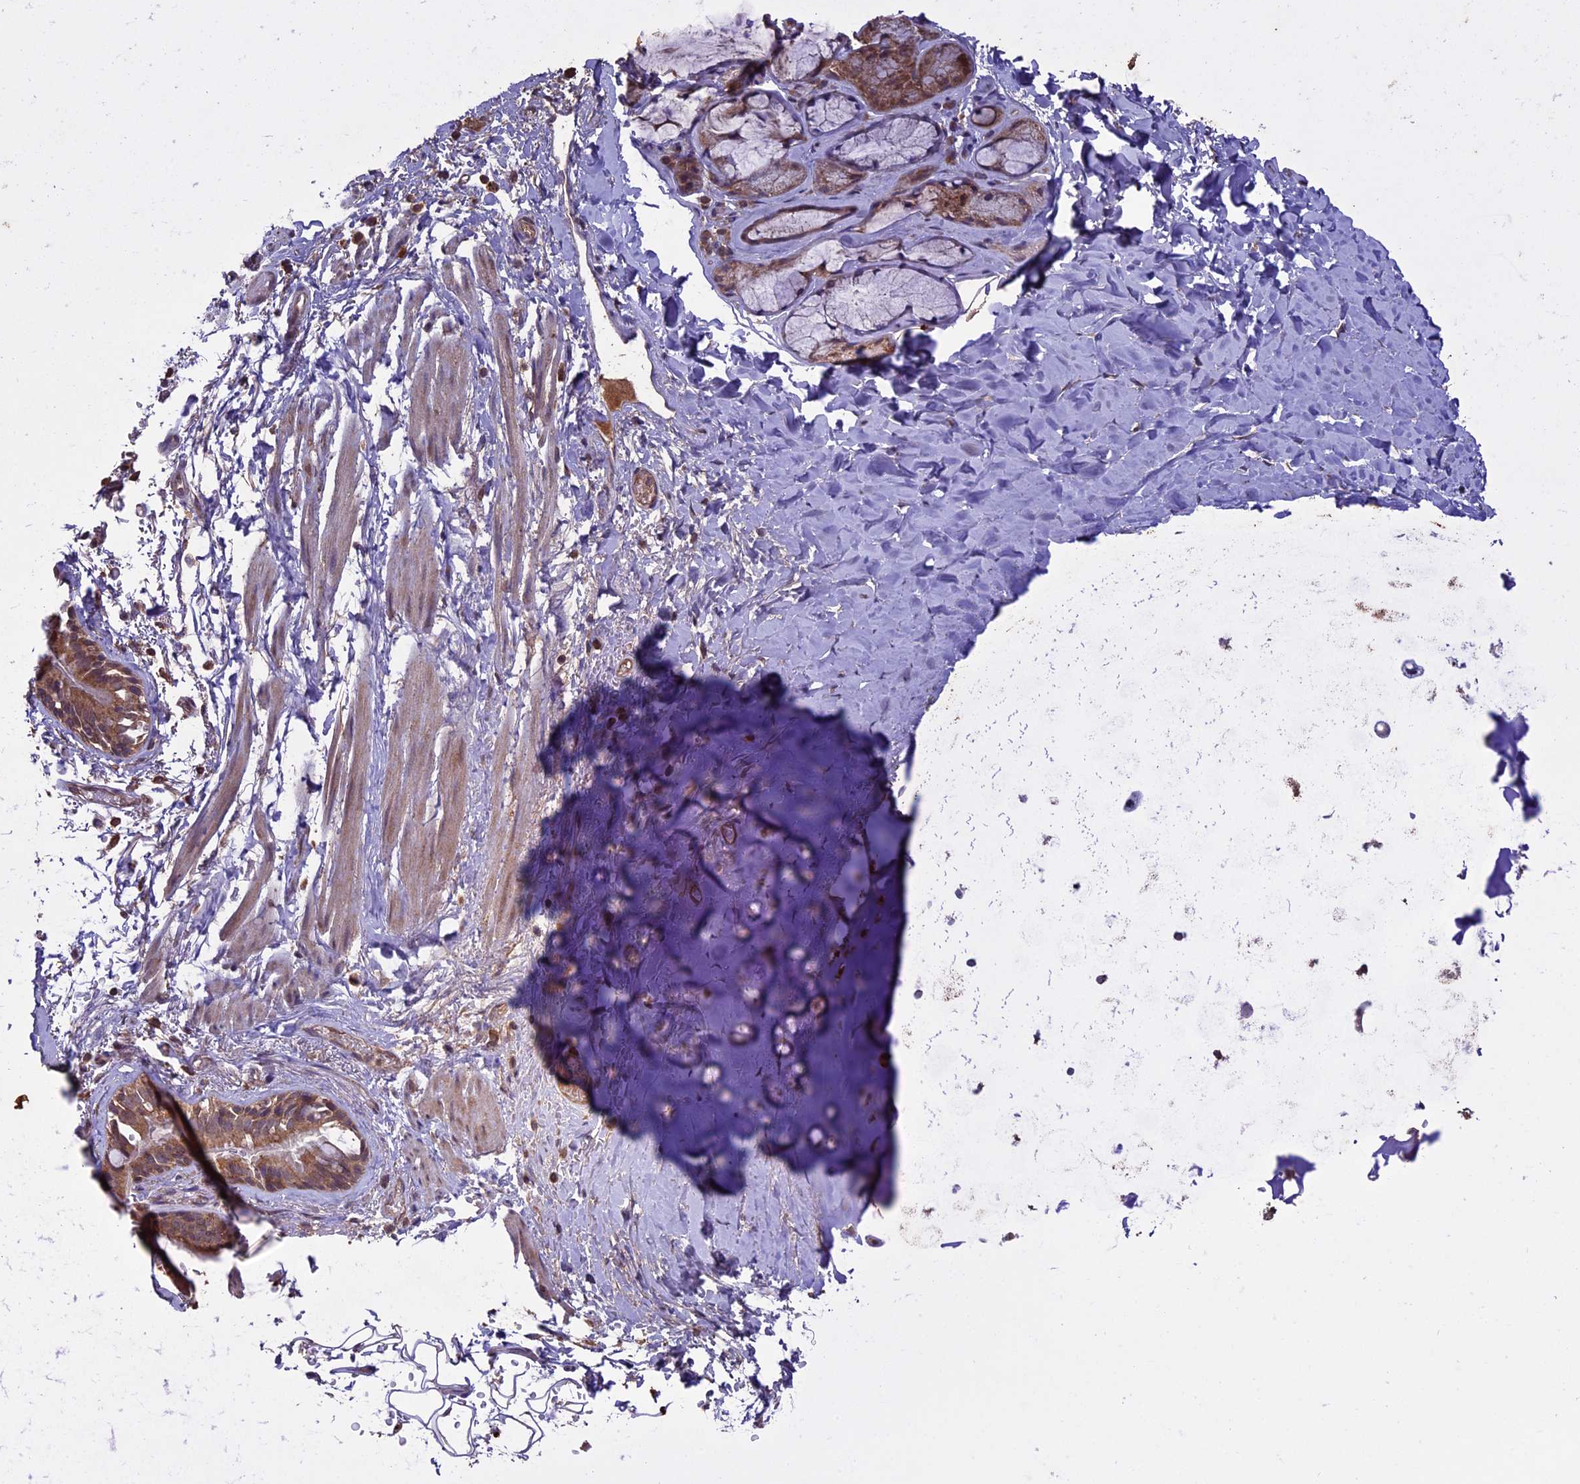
{"staining": {"intensity": "moderate", "quantity": ">75%", "location": "cytoplasmic/membranous"}, "tissue": "adipose tissue", "cell_type": "Adipocytes", "image_type": "normal", "snomed": [{"axis": "morphology", "description": "Normal tissue, NOS"}, {"axis": "topography", "description": "Lymph node"}, {"axis": "topography", "description": "Bronchus"}], "caption": "A high-resolution micrograph shows immunohistochemistry staining of unremarkable adipose tissue, which displays moderate cytoplasmic/membranous expression in about >75% of adipocytes. The staining is performed using DAB (3,3'-diaminobenzidine) brown chromogen to label protein expression. The nuclei are counter-stained blue using hematoxylin.", "gene": "RCCD1", "patient": {"sex": "male", "age": 63}}